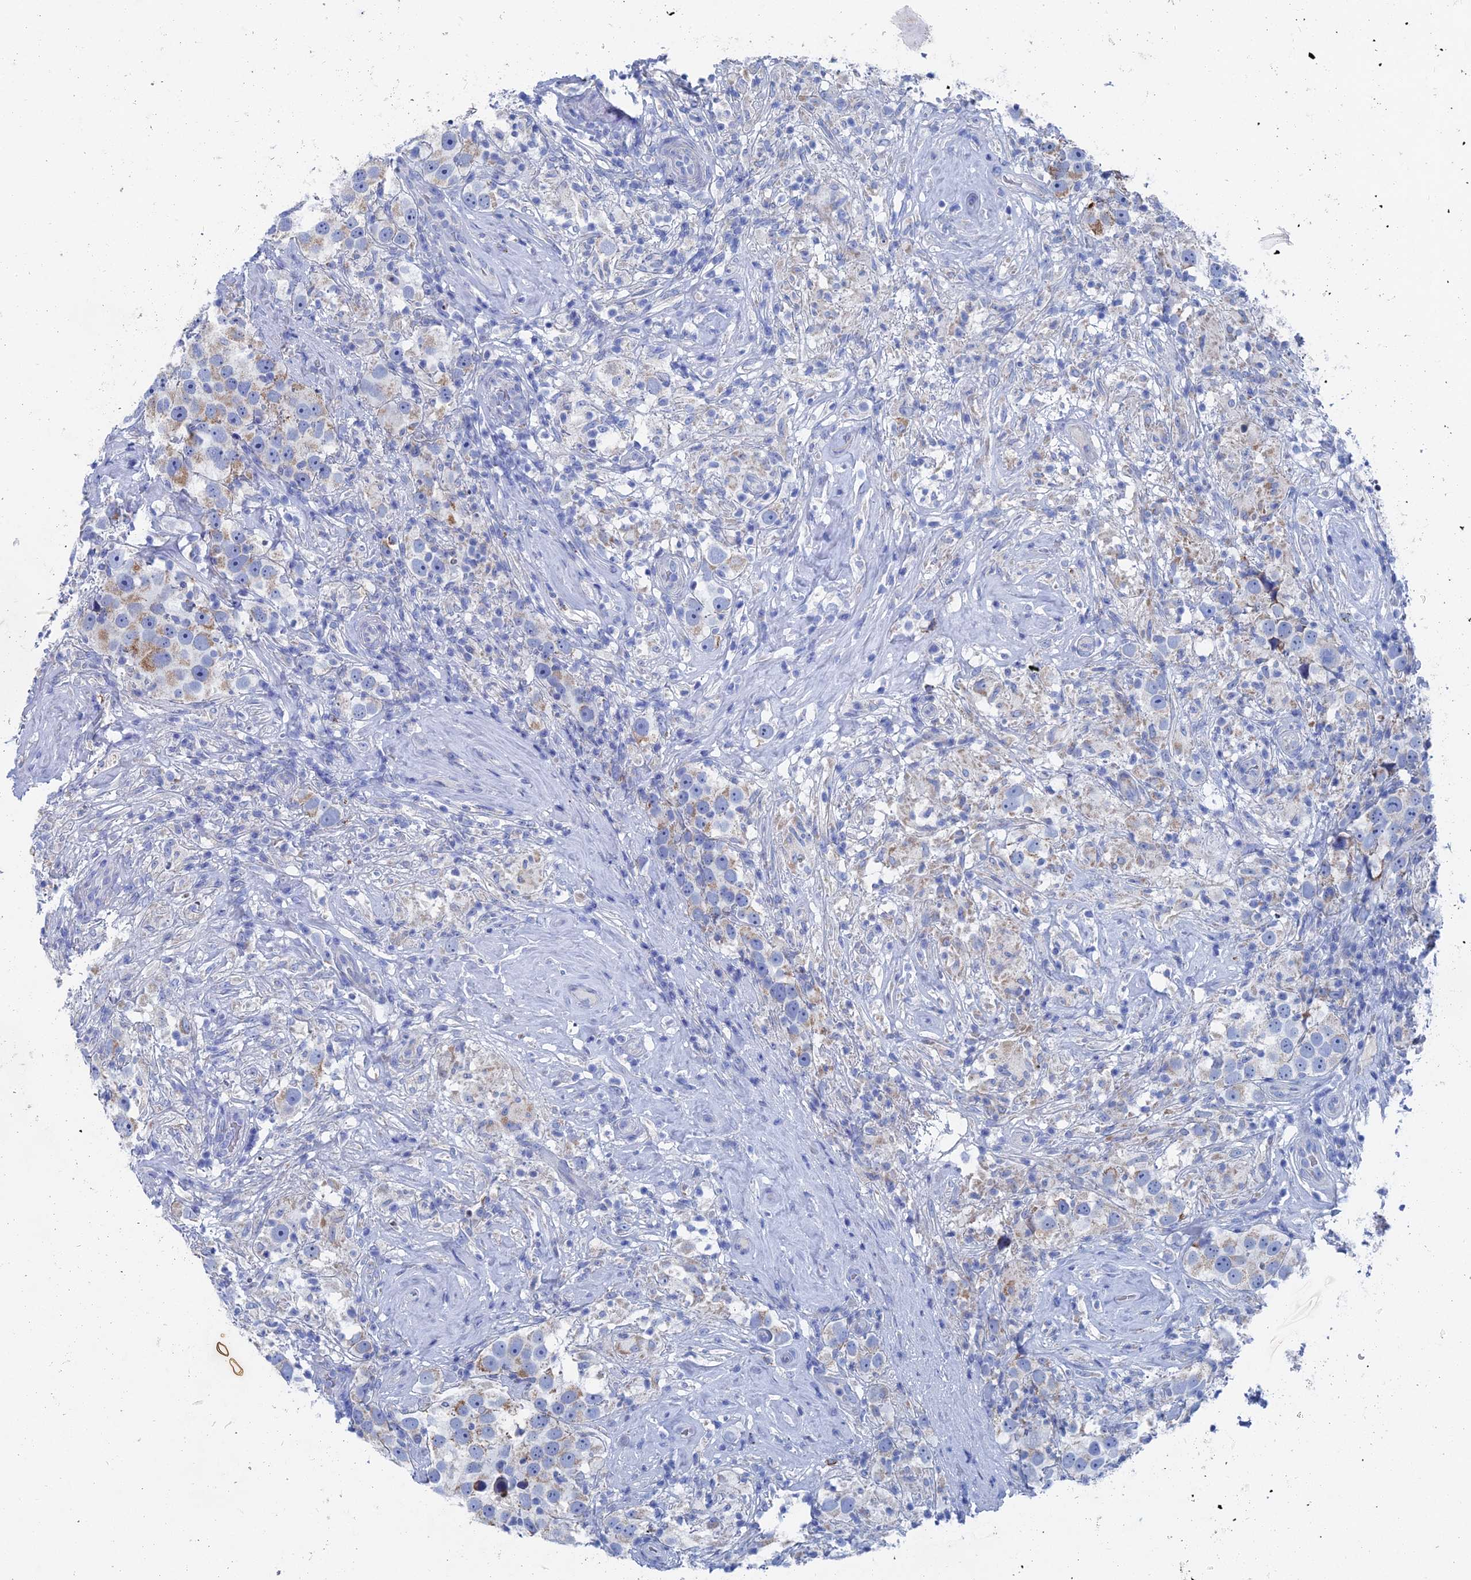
{"staining": {"intensity": "moderate", "quantity": "<25%", "location": "cytoplasmic/membranous"}, "tissue": "testis cancer", "cell_type": "Tumor cells", "image_type": "cancer", "snomed": [{"axis": "morphology", "description": "Seminoma, NOS"}, {"axis": "topography", "description": "Testis"}], "caption": "Brown immunohistochemical staining in seminoma (testis) displays moderate cytoplasmic/membranous positivity in approximately <25% of tumor cells.", "gene": "HIGD1A", "patient": {"sex": "male", "age": 49}}